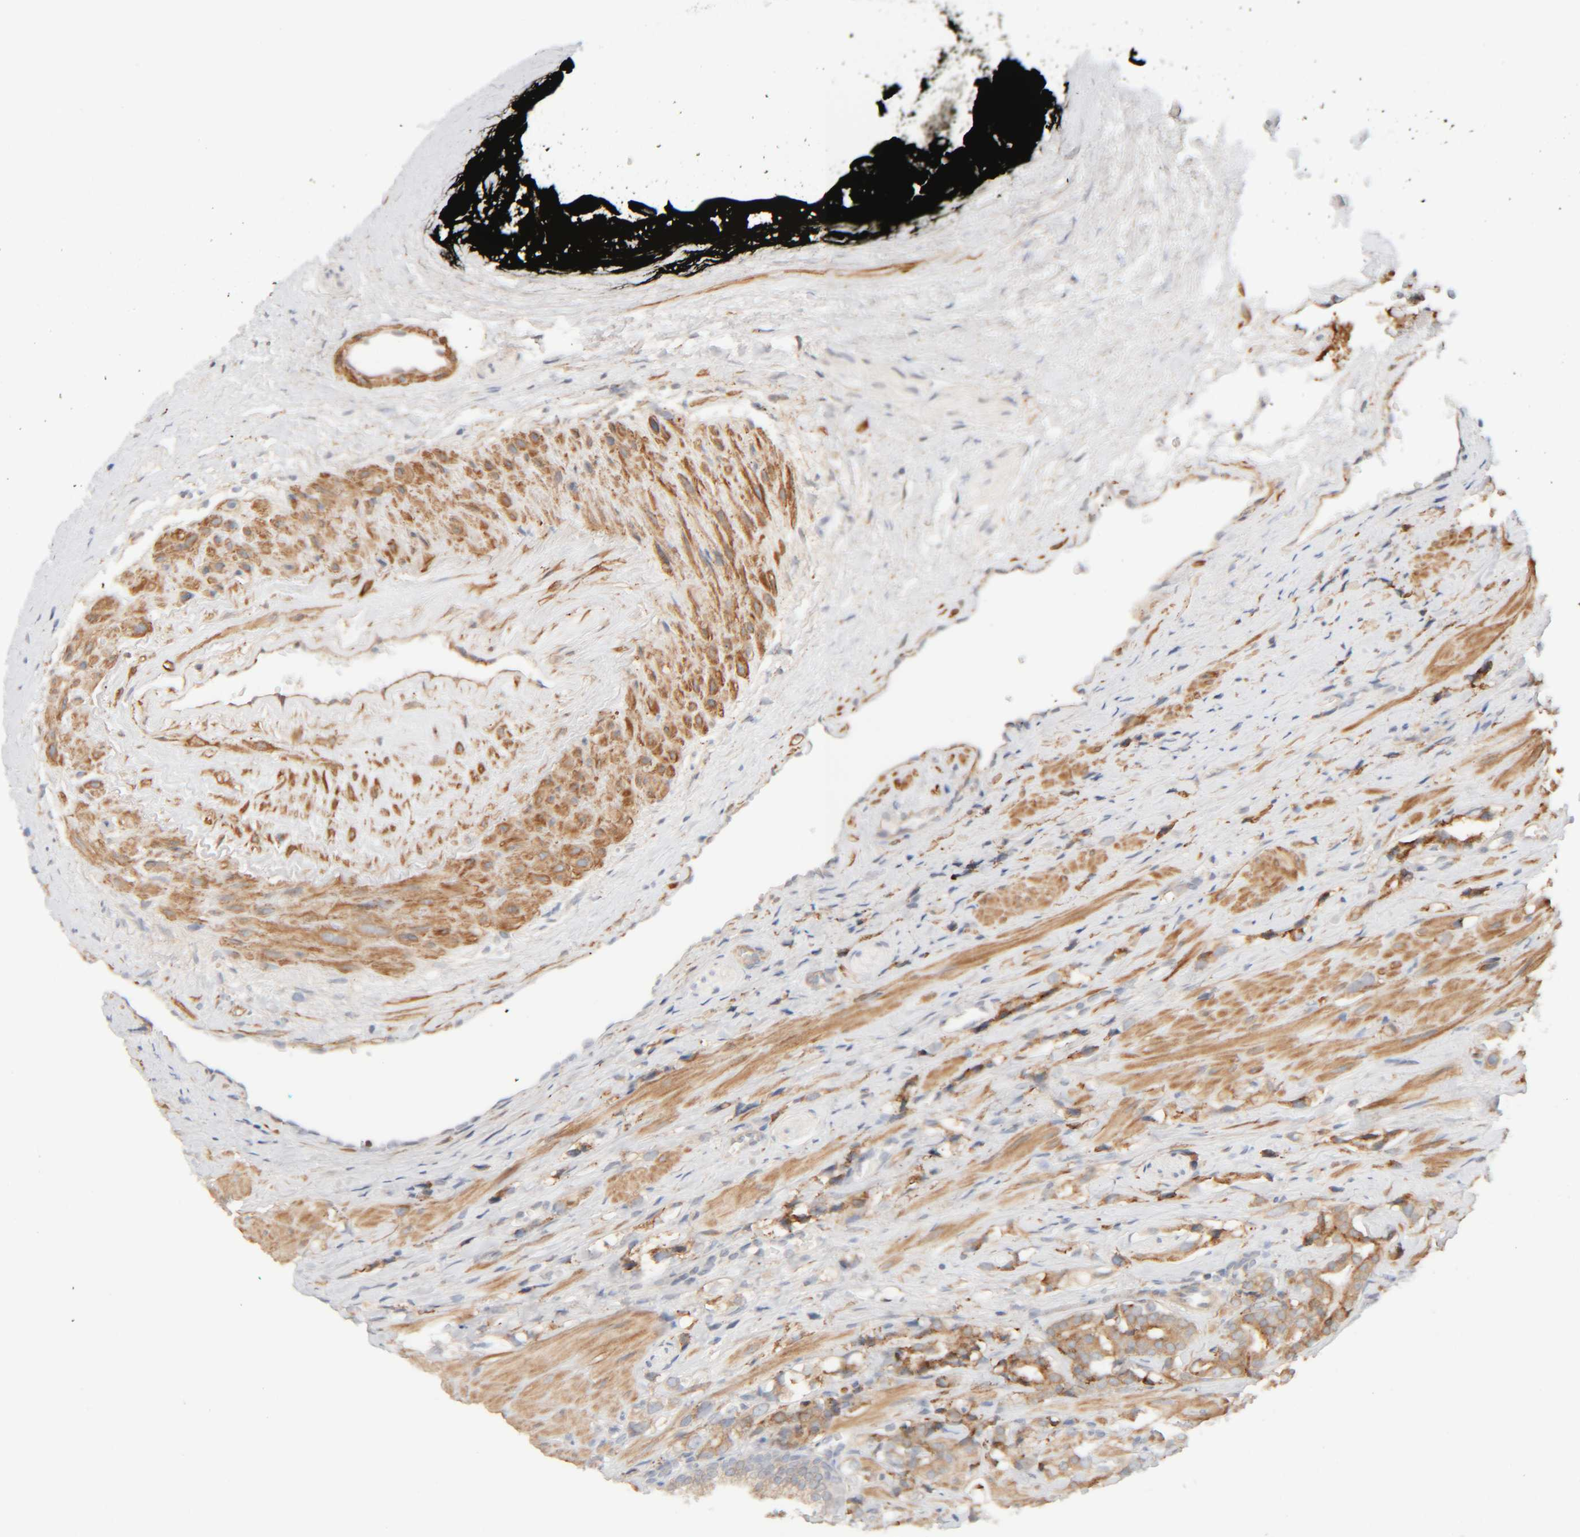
{"staining": {"intensity": "moderate", "quantity": ">75%", "location": "cytoplasmic/membranous"}, "tissue": "prostate cancer", "cell_type": "Tumor cells", "image_type": "cancer", "snomed": [{"axis": "morphology", "description": "Adenocarcinoma, High grade"}, {"axis": "topography", "description": "Prostate"}], "caption": "Protein staining of adenocarcinoma (high-grade) (prostate) tissue reveals moderate cytoplasmic/membranous positivity in approximately >75% of tumor cells.", "gene": "INTS1", "patient": {"sex": "male", "age": 52}}